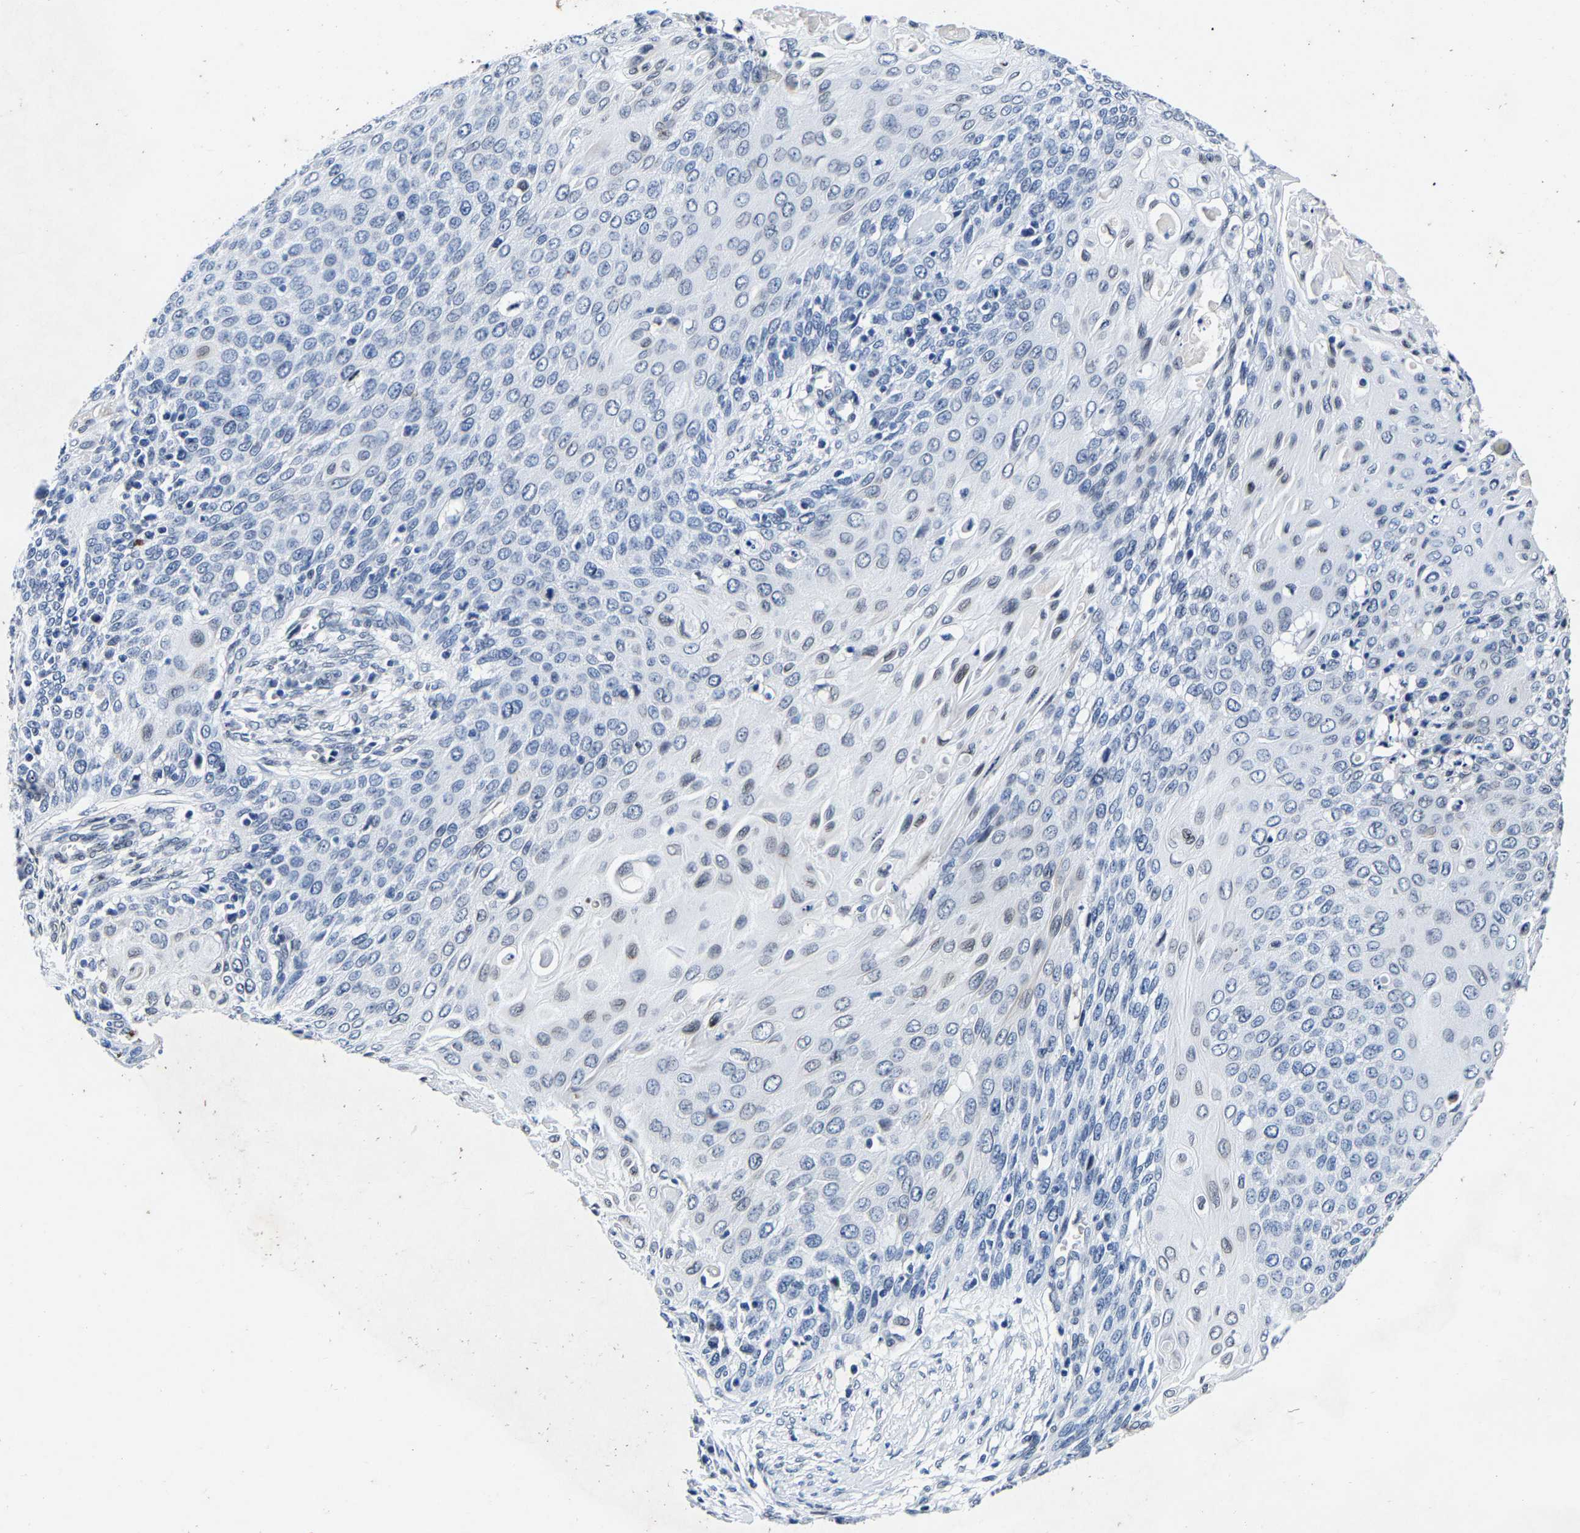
{"staining": {"intensity": "negative", "quantity": "none", "location": "none"}, "tissue": "cervical cancer", "cell_type": "Tumor cells", "image_type": "cancer", "snomed": [{"axis": "morphology", "description": "Squamous cell carcinoma, NOS"}, {"axis": "topography", "description": "Cervix"}], "caption": "High magnification brightfield microscopy of cervical squamous cell carcinoma stained with DAB (brown) and counterstained with hematoxylin (blue): tumor cells show no significant positivity.", "gene": "UBN2", "patient": {"sex": "female", "age": 39}}